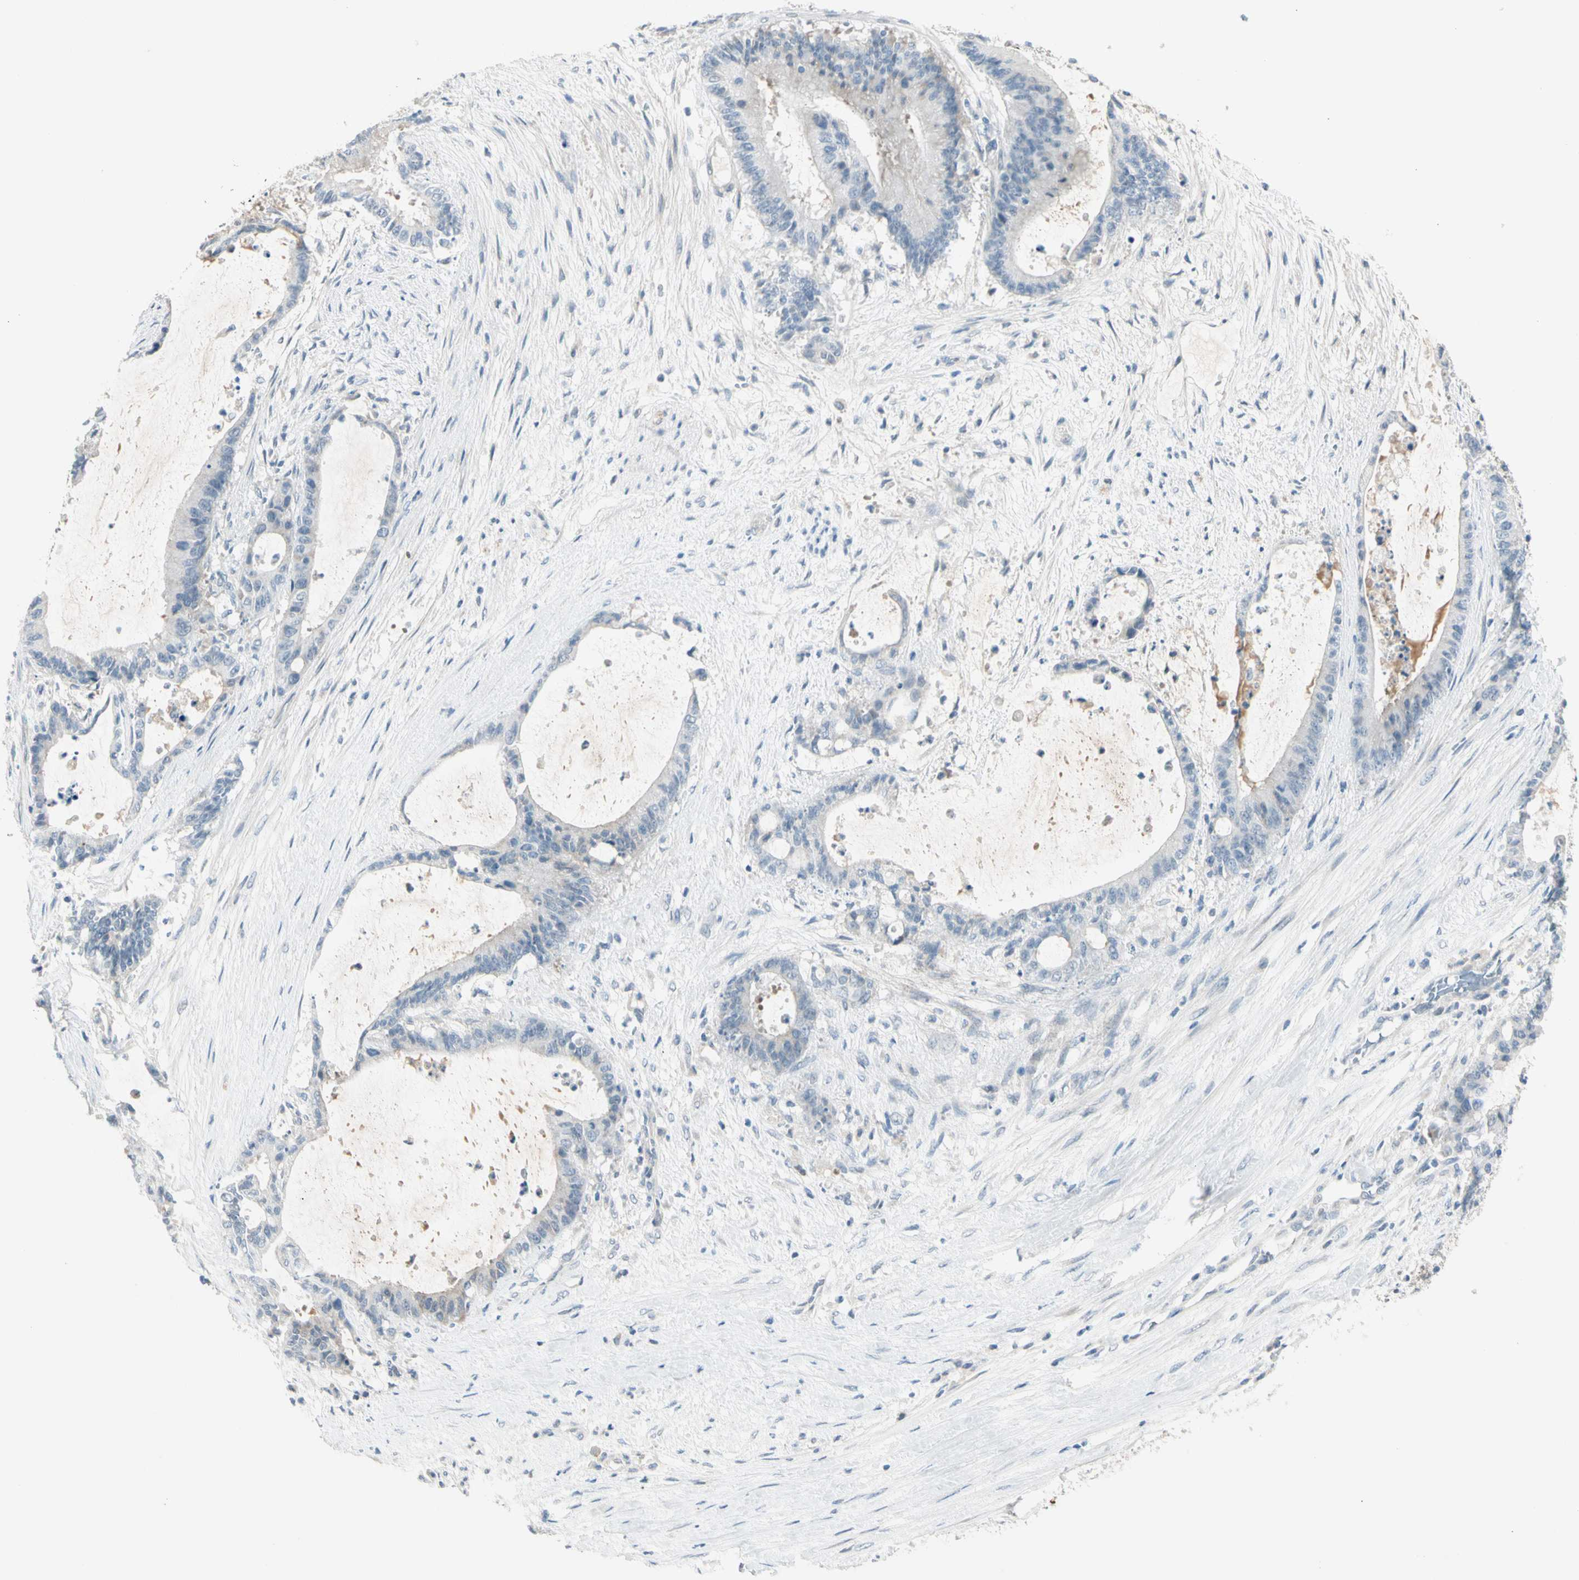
{"staining": {"intensity": "negative", "quantity": "none", "location": "none"}, "tissue": "liver cancer", "cell_type": "Tumor cells", "image_type": "cancer", "snomed": [{"axis": "morphology", "description": "Cholangiocarcinoma"}, {"axis": "topography", "description": "Liver"}], "caption": "The image exhibits no significant positivity in tumor cells of liver cholangiocarcinoma.", "gene": "SERPIND1", "patient": {"sex": "female", "age": 73}}